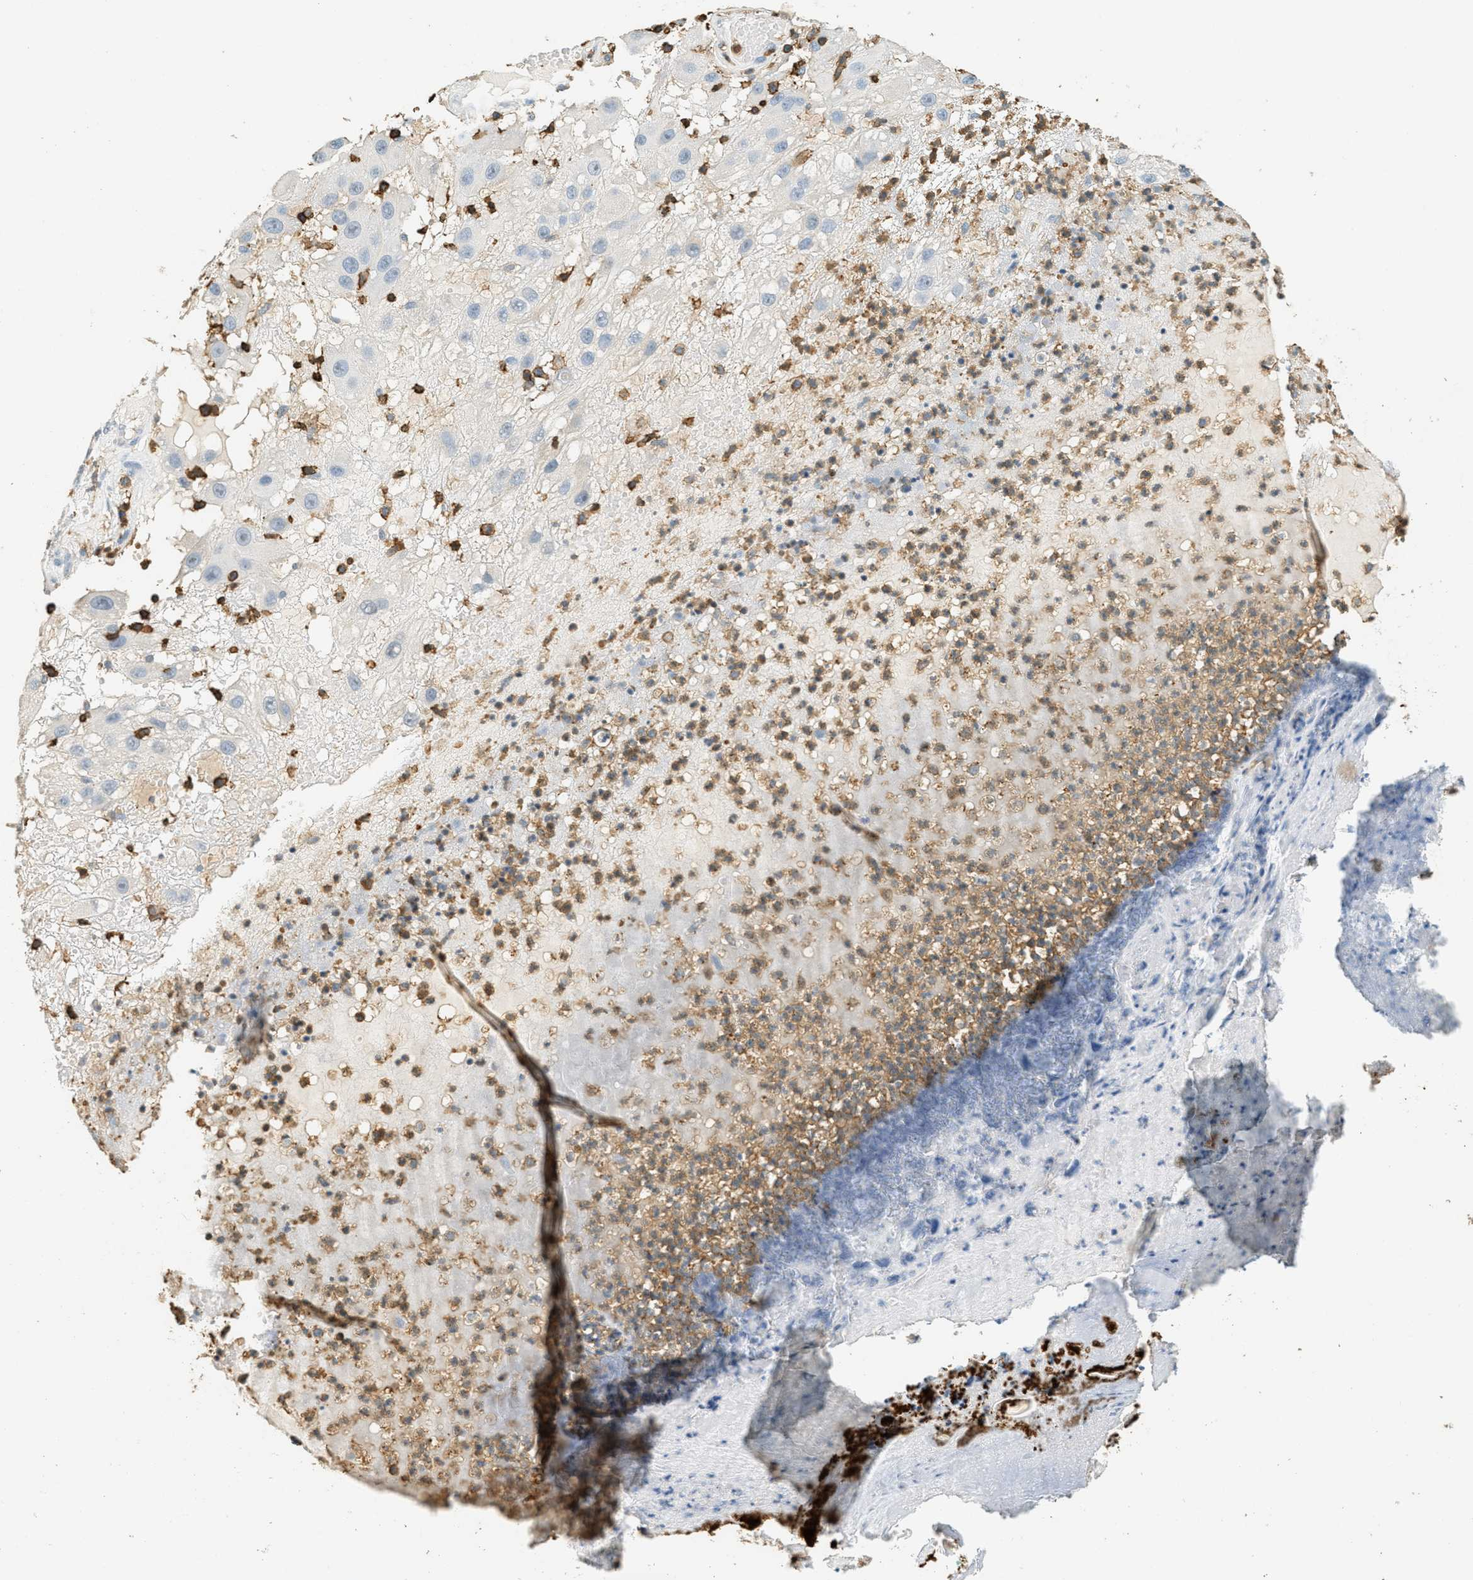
{"staining": {"intensity": "negative", "quantity": "none", "location": "none"}, "tissue": "melanoma", "cell_type": "Tumor cells", "image_type": "cancer", "snomed": [{"axis": "morphology", "description": "Malignant melanoma, NOS"}, {"axis": "topography", "description": "Skin"}], "caption": "Tumor cells are negative for protein expression in human melanoma.", "gene": "LSP1", "patient": {"sex": "female", "age": 81}}